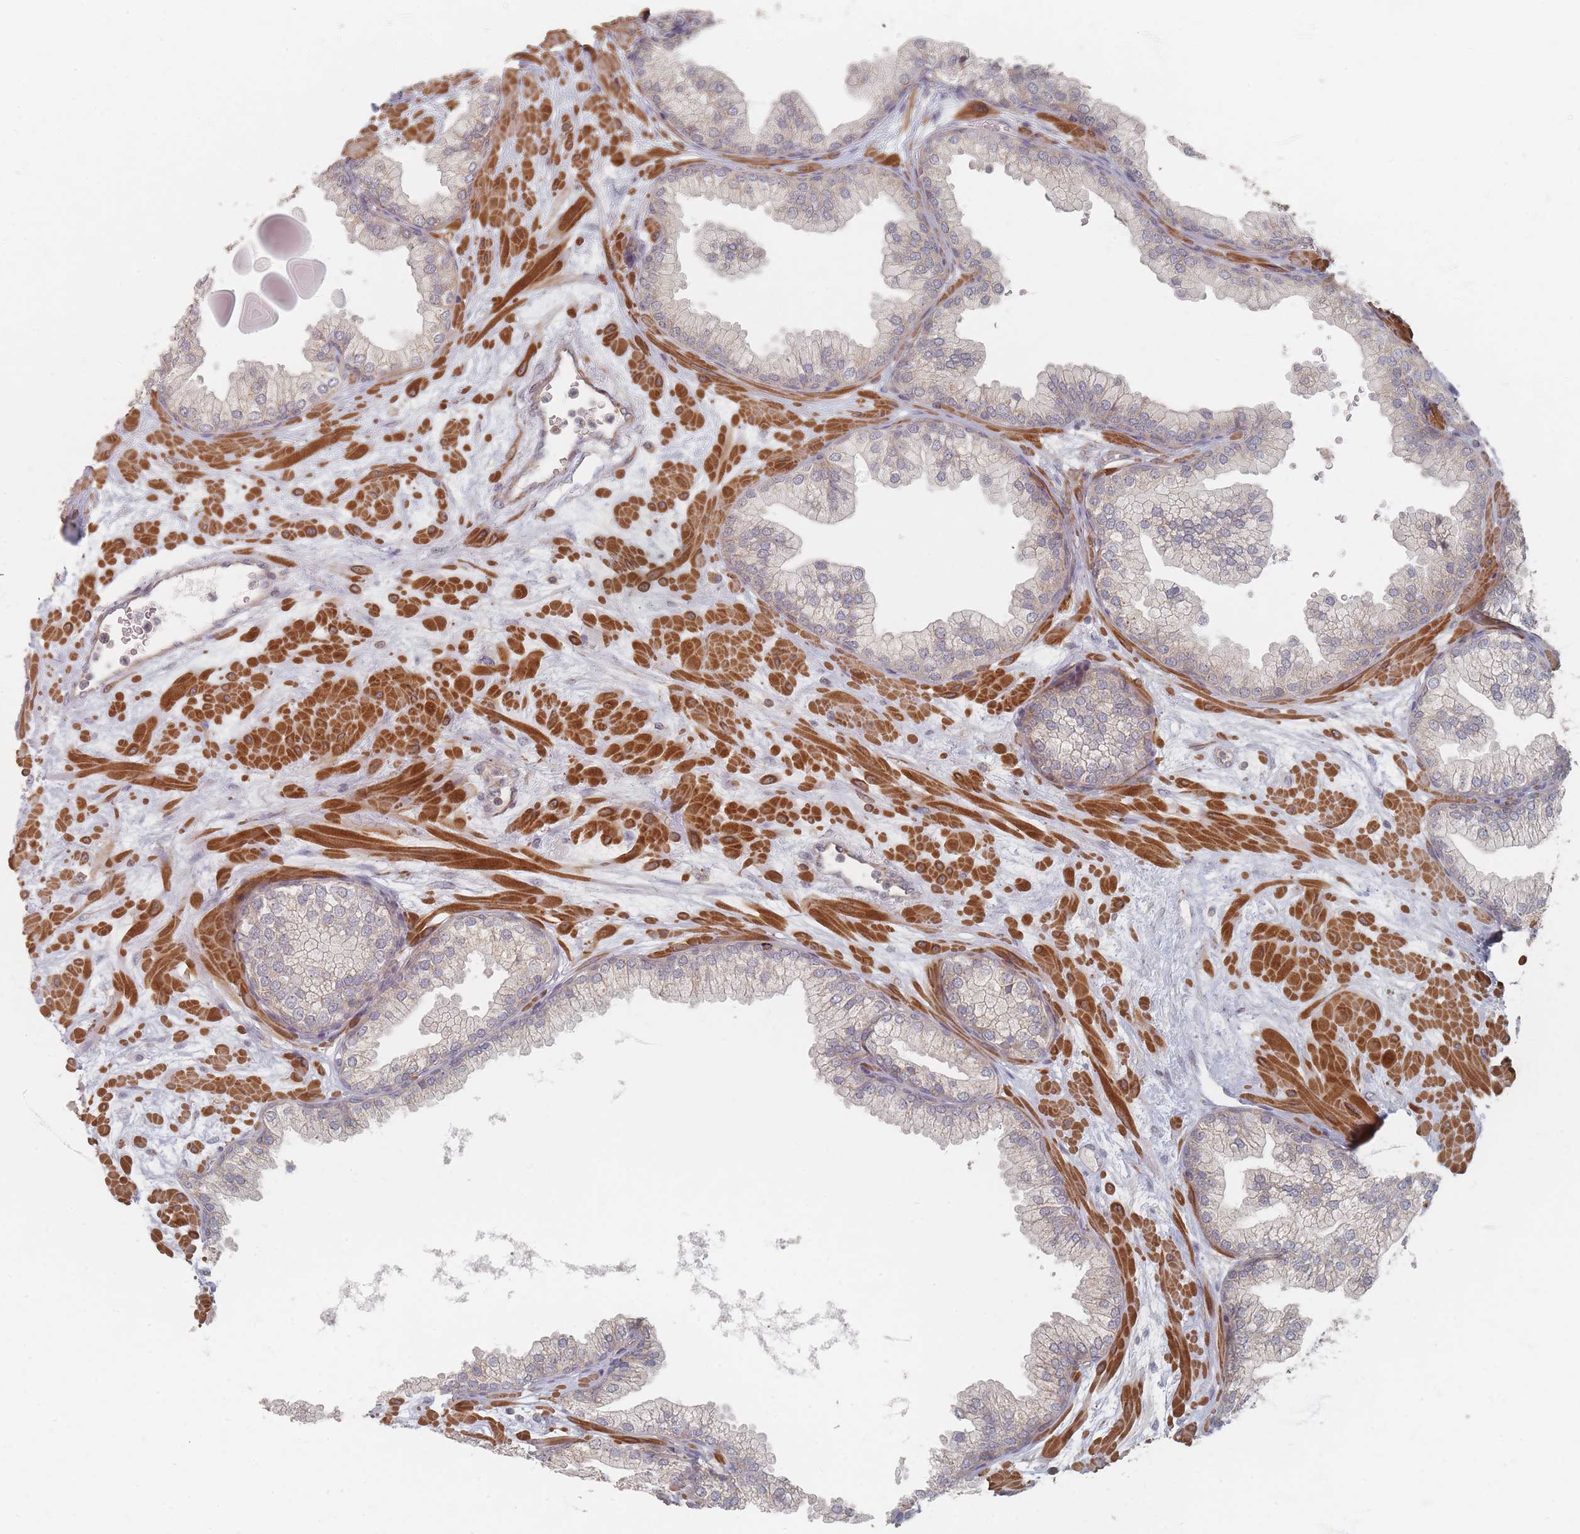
{"staining": {"intensity": "weak", "quantity": "25%-75%", "location": "cytoplasmic/membranous"}, "tissue": "prostate", "cell_type": "Glandular cells", "image_type": "normal", "snomed": [{"axis": "morphology", "description": "Normal tissue, NOS"}, {"axis": "topography", "description": "Prostate"}], "caption": "Prostate was stained to show a protein in brown. There is low levels of weak cytoplasmic/membranous positivity in about 25%-75% of glandular cells. Ihc stains the protein of interest in brown and the nuclei are stained blue.", "gene": "GLE1", "patient": {"sex": "male", "age": 61}}